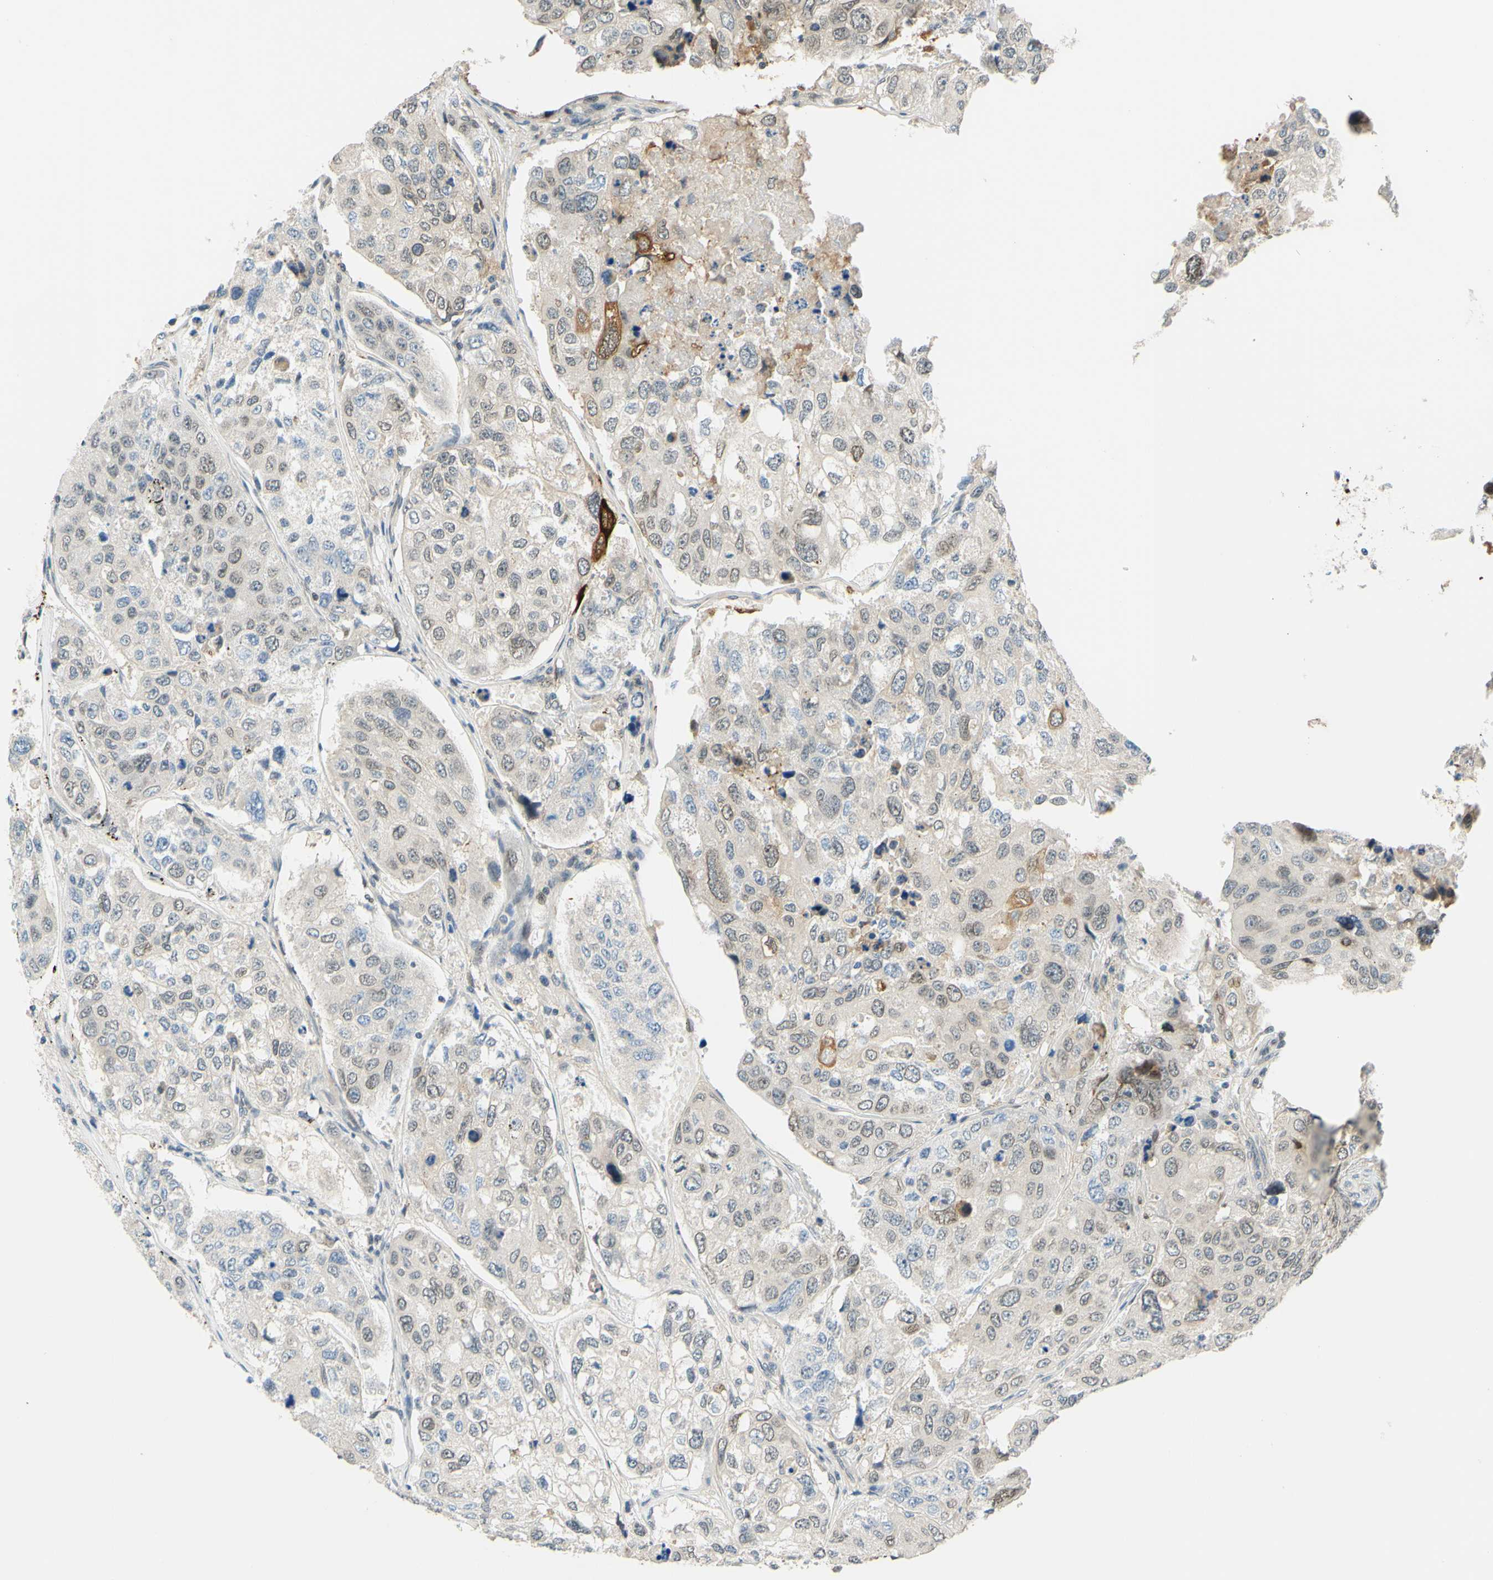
{"staining": {"intensity": "weak", "quantity": "<25%", "location": "nuclear"}, "tissue": "urothelial cancer", "cell_type": "Tumor cells", "image_type": "cancer", "snomed": [{"axis": "morphology", "description": "Urothelial carcinoma, High grade"}, {"axis": "topography", "description": "Lymph node"}, {"axis": "topography", "description": "Urinary bladder"}], "caption": "The micrograph displays no significant staining in tumor cells of urothelial cancer. (DAB immunohistochemistry (IHC) with hematoxylin counter stain).", "gene": "C2CD2L", "patient": {"sex": "male", "age": 51}}